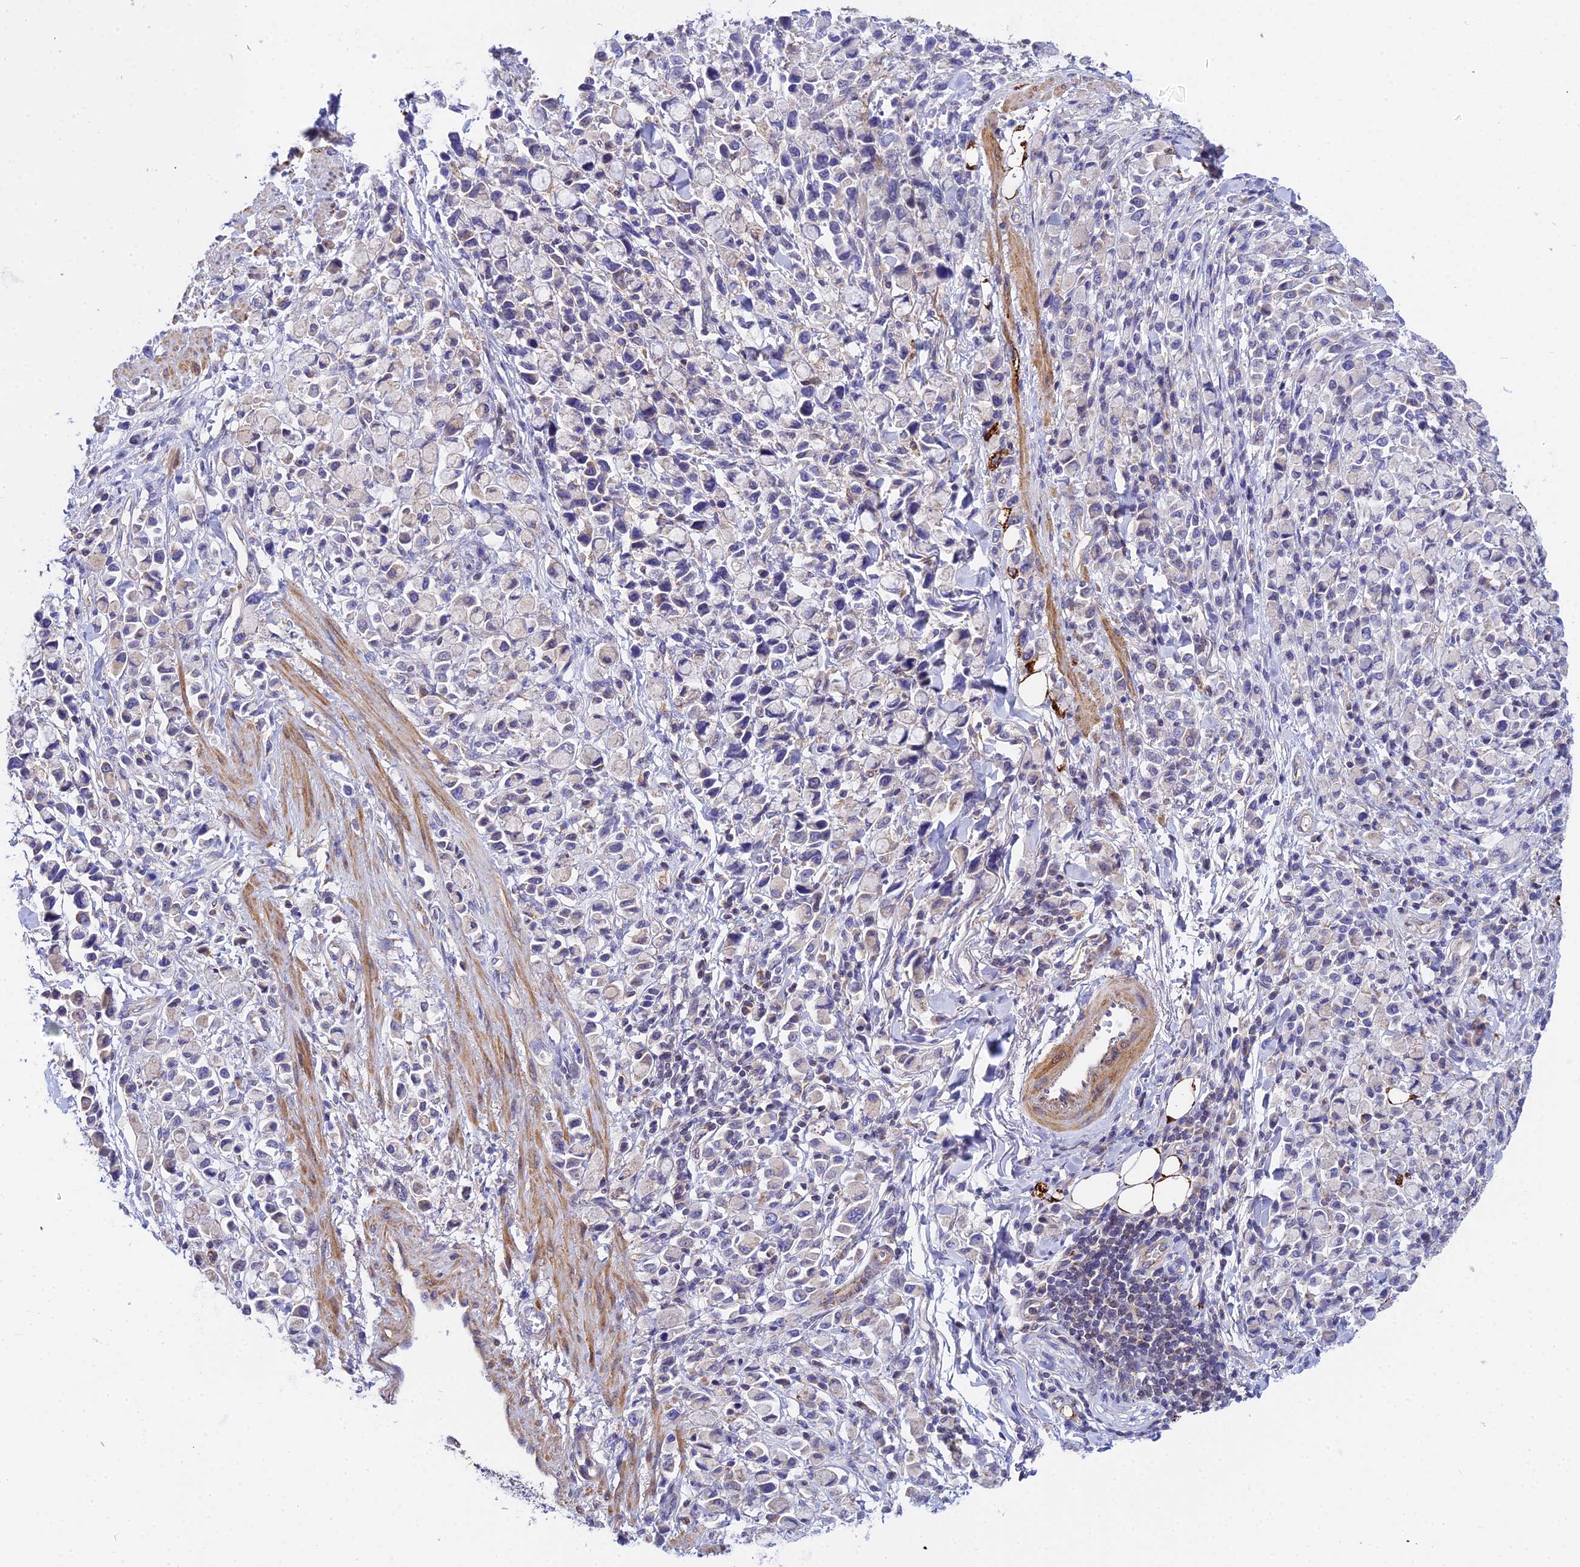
{"staining": {"intensity": "negative", "quantity": "none", "location": "none"}, "tissue": "stomach cancer", "cell_type": "Tumor cells", "image_type": "cancer", "snomed": [{"axis": "morphology", "description": "Adenocarcinoma, NOS"}, {"axis": "topography", "description": "Stomach"}], "caption": "A high-resolution image shows immunohistochemistry staining of adenocarcinoma (stomach), which demonstrates no significant staining in tumor cells. (DAB immunohistochemistry (IHC) visualized using brightfield microscopy, high magnification).", "gene": "ACOT2", "patient": {"sex": "female", "age": 81}}